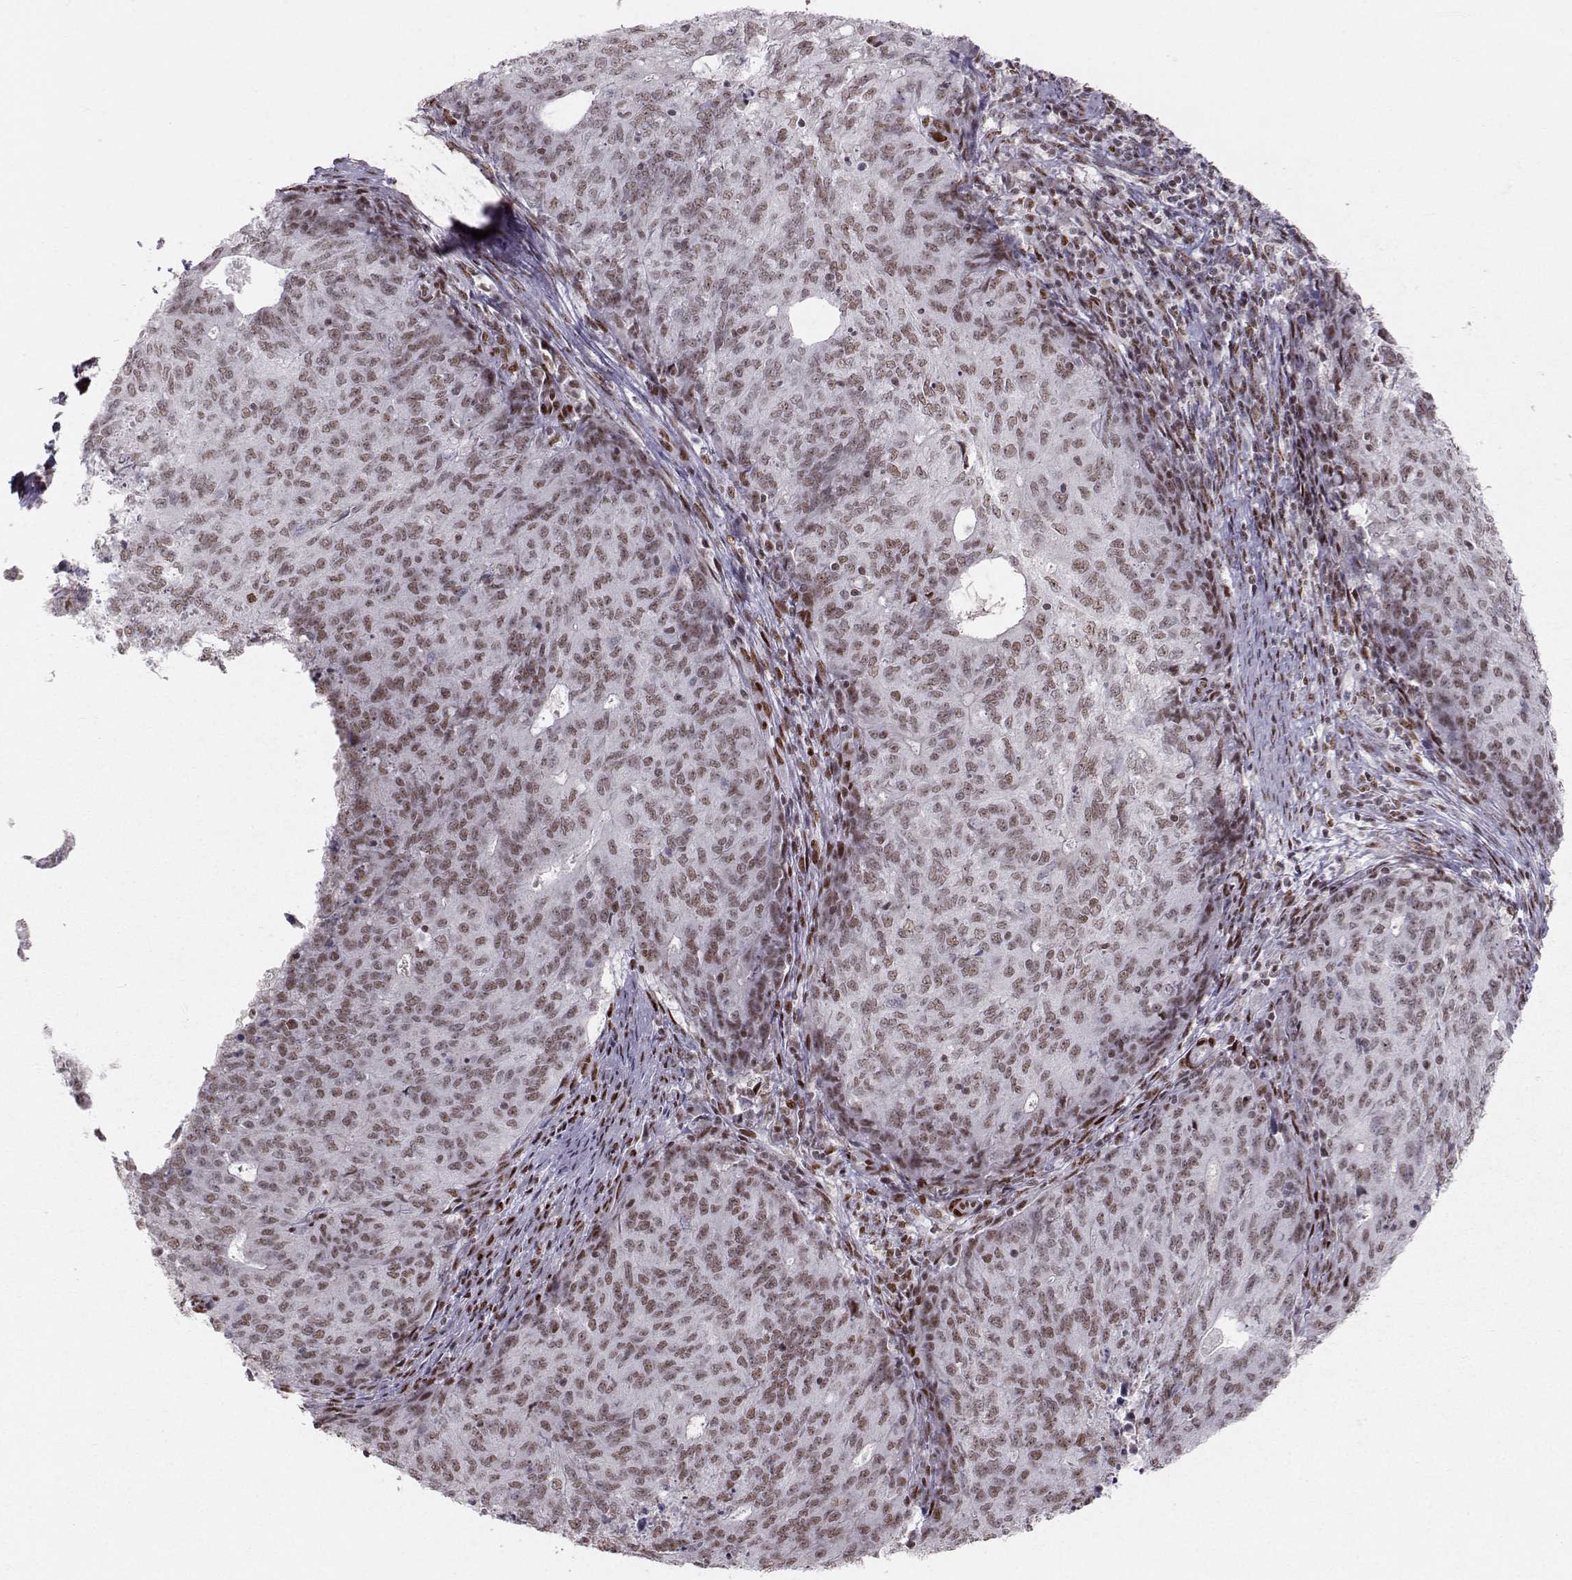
{"staining": {"intensity": "moderate", "quantity": "25%-75%", "location": "nuclear"}, "tissue": "endometrial cancer", "cell_type": "Tumor cells", "image_type": "cancer", "snomed": [{"axis": "morphology", "description": "Adenocarcinoma, NOS"}, {"axis": "topography", "description": "Endometrium"}], "caption": "This is a photomicrograph of IHC staining of adenocarcinoma (endometrial), which shows moderate staining in the nuclear of tumor cells.", "gene": "SNAPC2", "patient": {"sex": "female", "age": 82}}